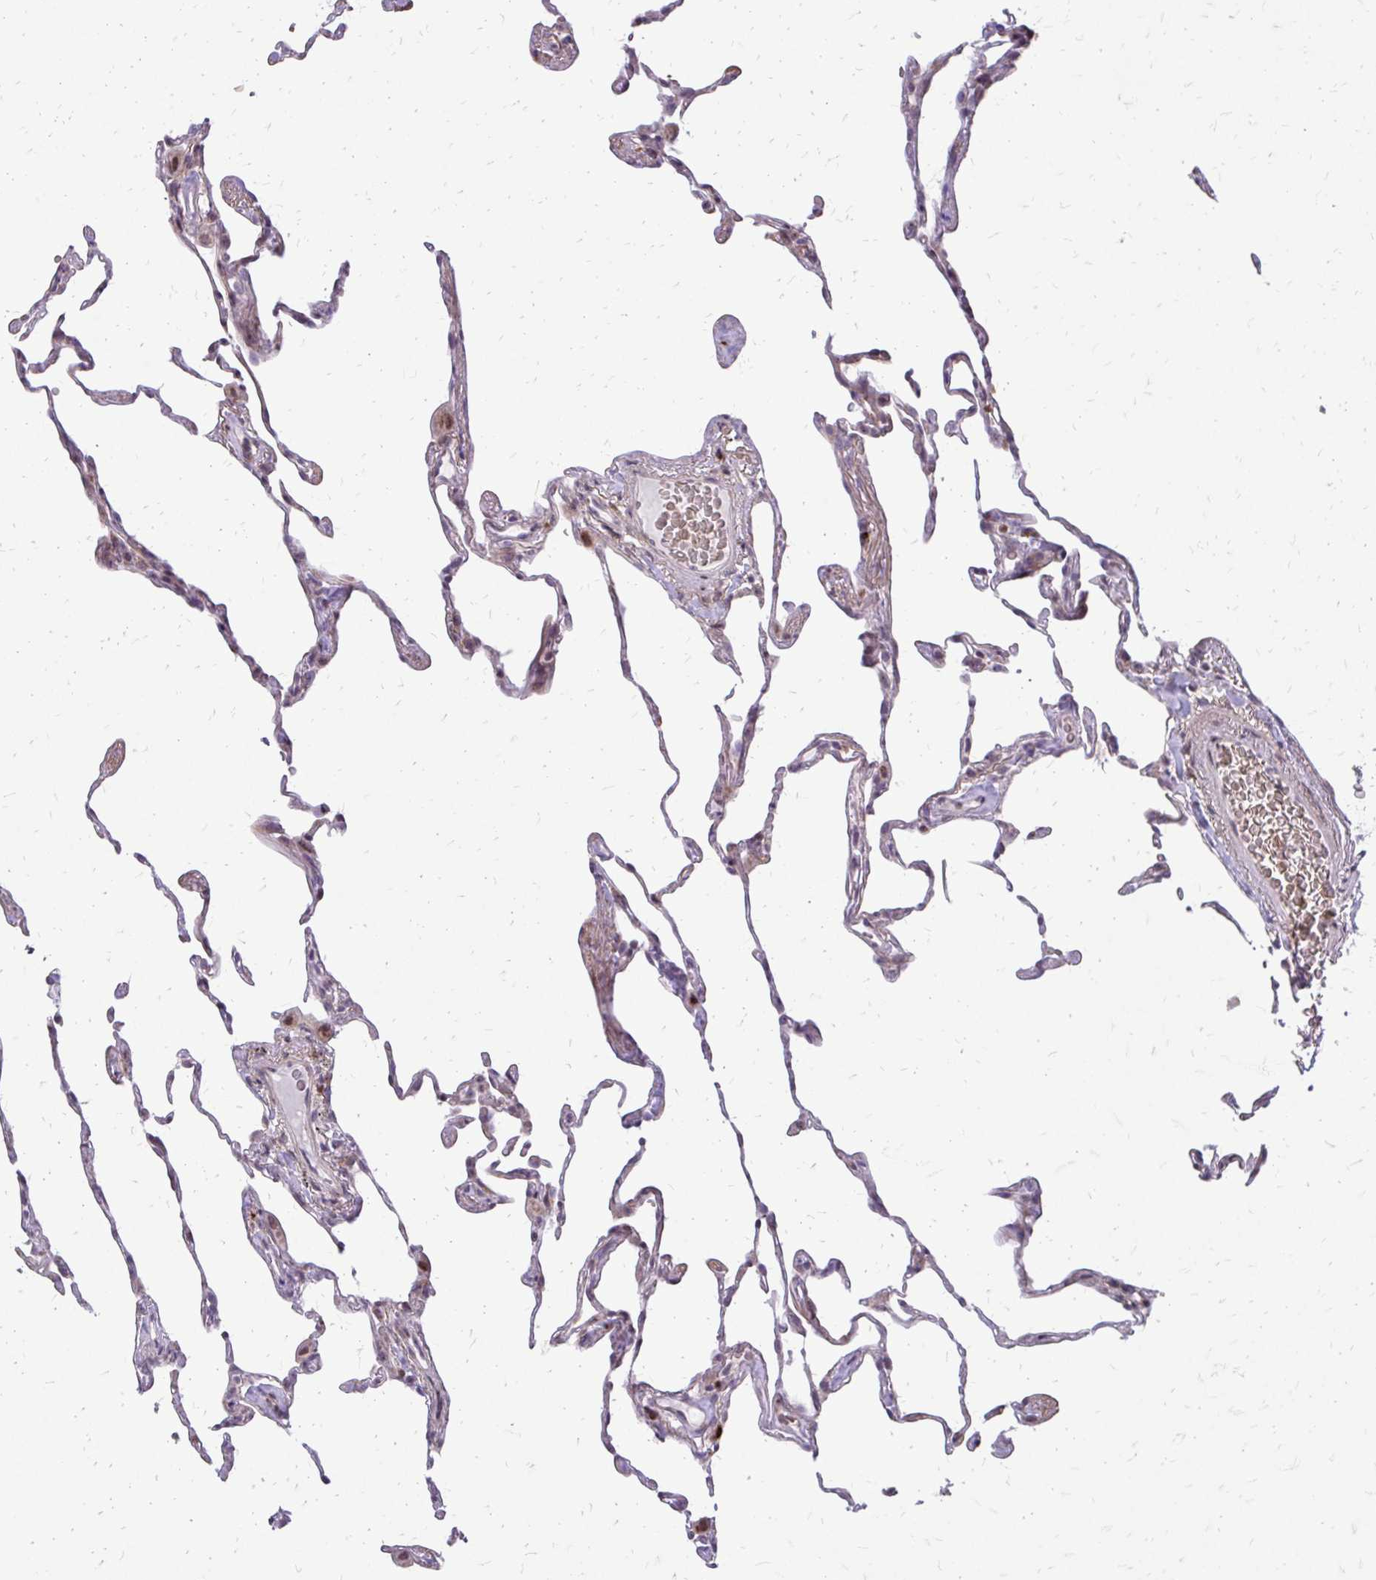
{"staining": {"intensity": "negative", "quantity": "none", "location": "none"}, "tissue": "lung", "cell_type": "Alveolar cells", "image_type": "normal", "snomed": [{"axis": "morphology", "description": "Normal tissue, NOS"}, {"axis": "topography", "description": "Lung"}], "caption": "IHC histopathology image of benign lung stained for a protein (brown), which shows no staining in alveolar cells. (DAB (3,3'-diaminobenzidine) immunohistochemistry with hematoxylin counter stain).", "gene": "FUNDC2", "patient": {"sex": "female", "age": 57}}